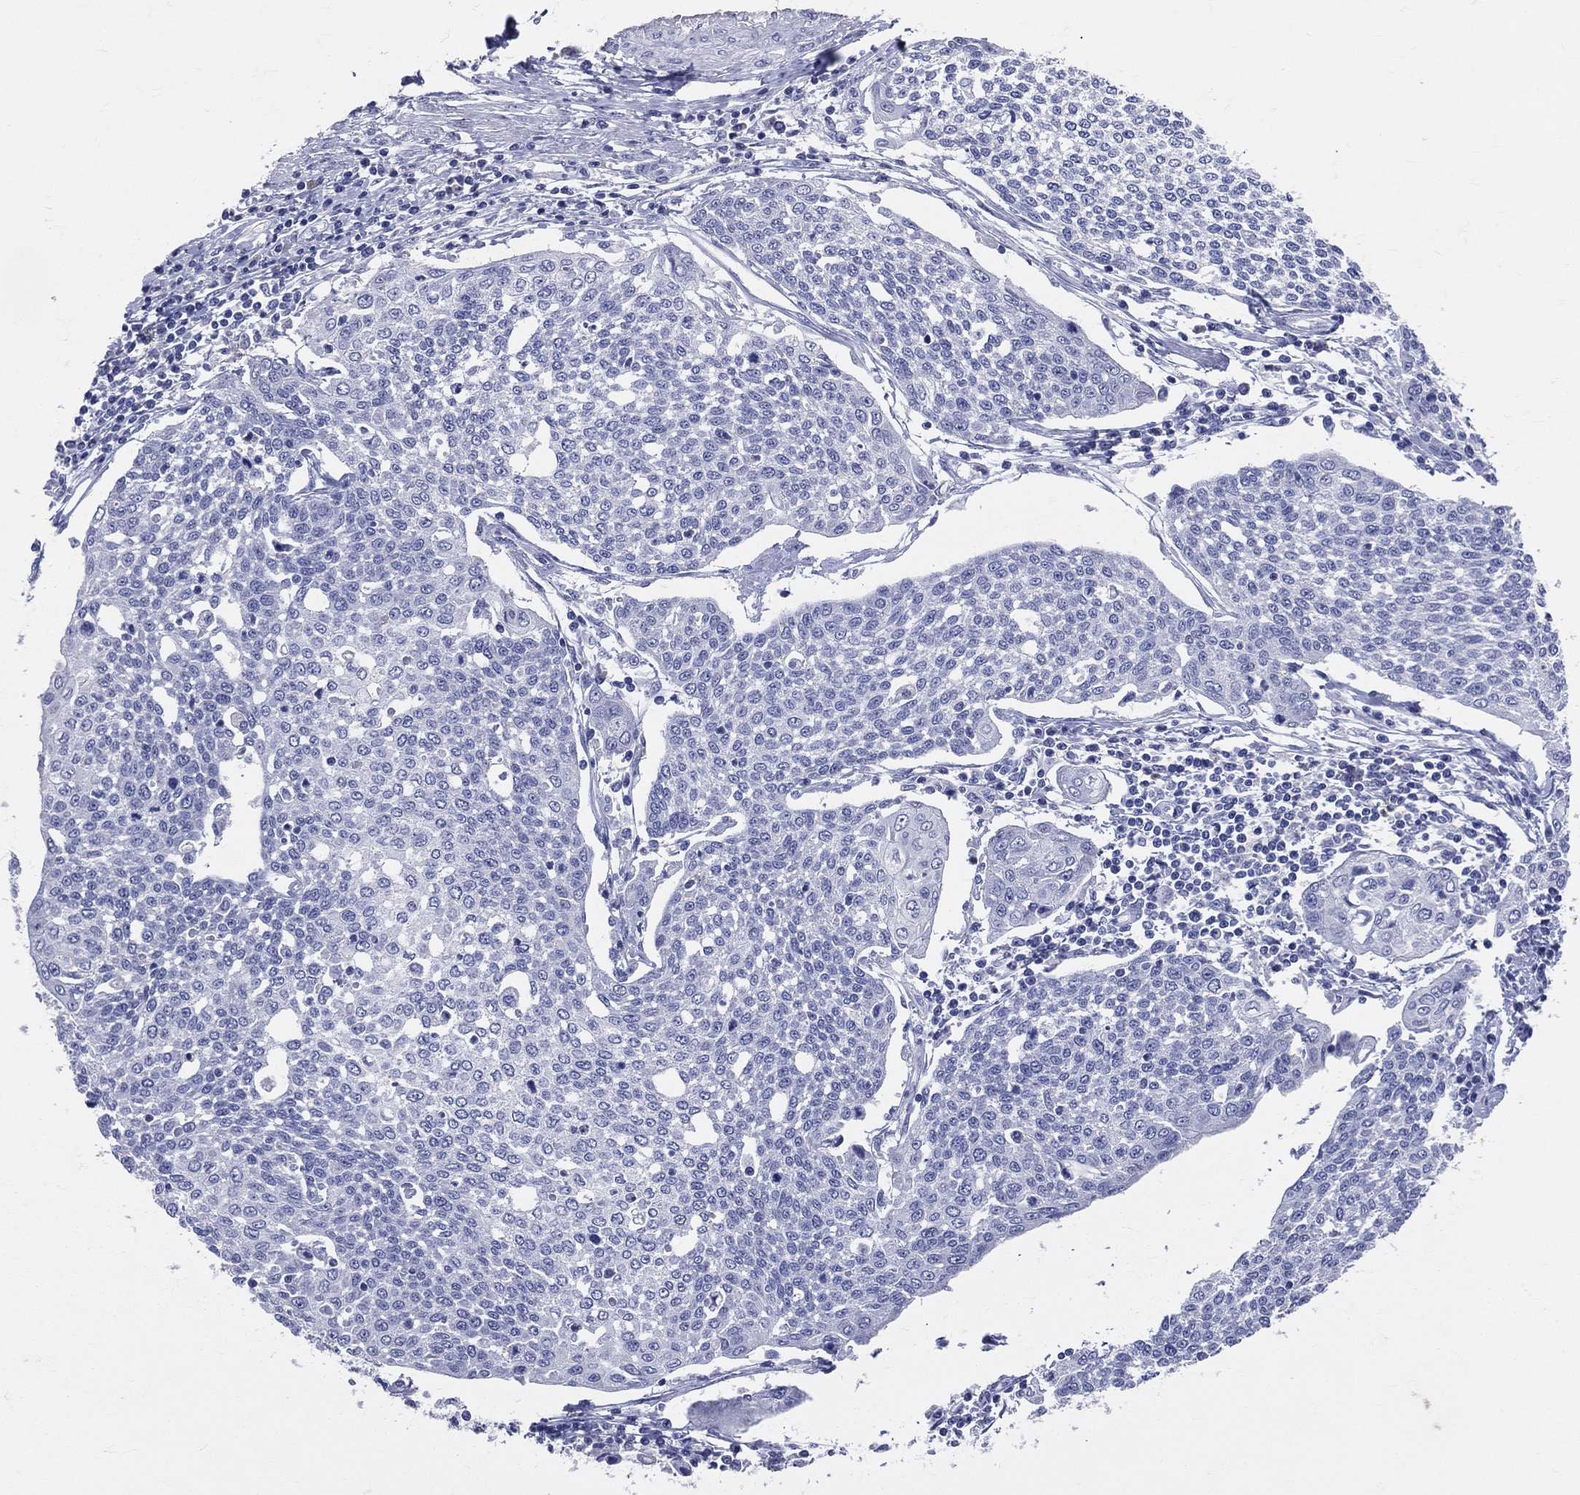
{"staining": {"intensity": "negative", "quantity": "none", "location": "none"}, "tissue": "cervical cancer", "cell_type": "Tumor cells", "image_type": "cancer", "snomed": [{"axis": "morphology", "description": "Squamous cell carcinoma, NOS"}, {"axis": "topography", "description": "Cervix"}], "caption": "This is a histopathology image of immunohistochemistry staining of squamous cell carcinoma (cervical), which shows no expression in tumor cells.", "gene": "LAT", "patient": {"sex": "female", "age": 34}}